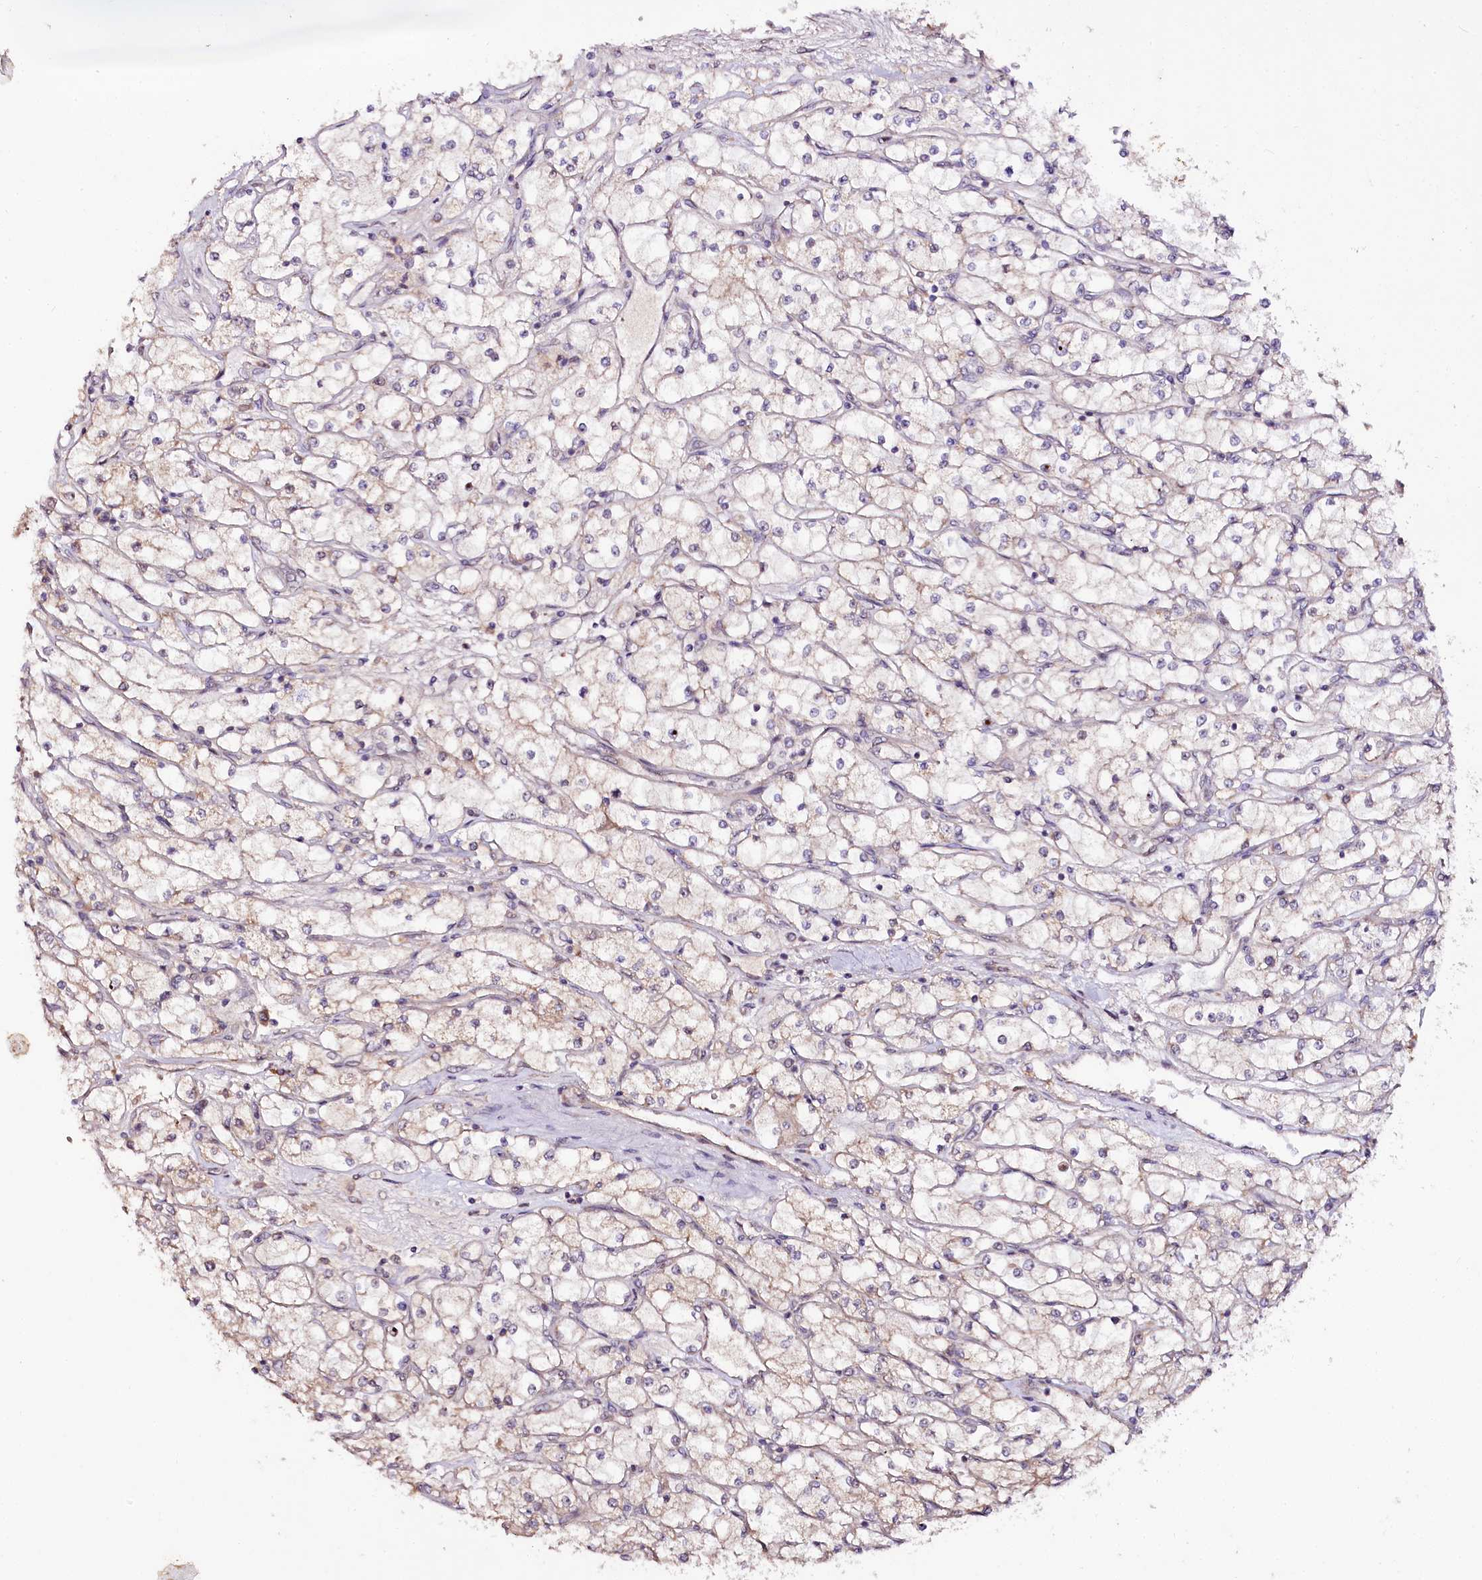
{"staining": {"intensity": "negative", "quantity": "none", "location": "none"}, "tissue": "renal cancer", "cell_type": "Tumor cells", "image_type": "cancer", "snomed": [{"axis": "morphology", "description": "Adenocarcinoma, NOS"}, {"axis": "topography", "description": "Kidney"}], "caption": "Tumor cells are negative for brown protein staining in renal adenocarcinoma.", "gene": "DMP1", "patient": {"sex": "male", "age": 80}}